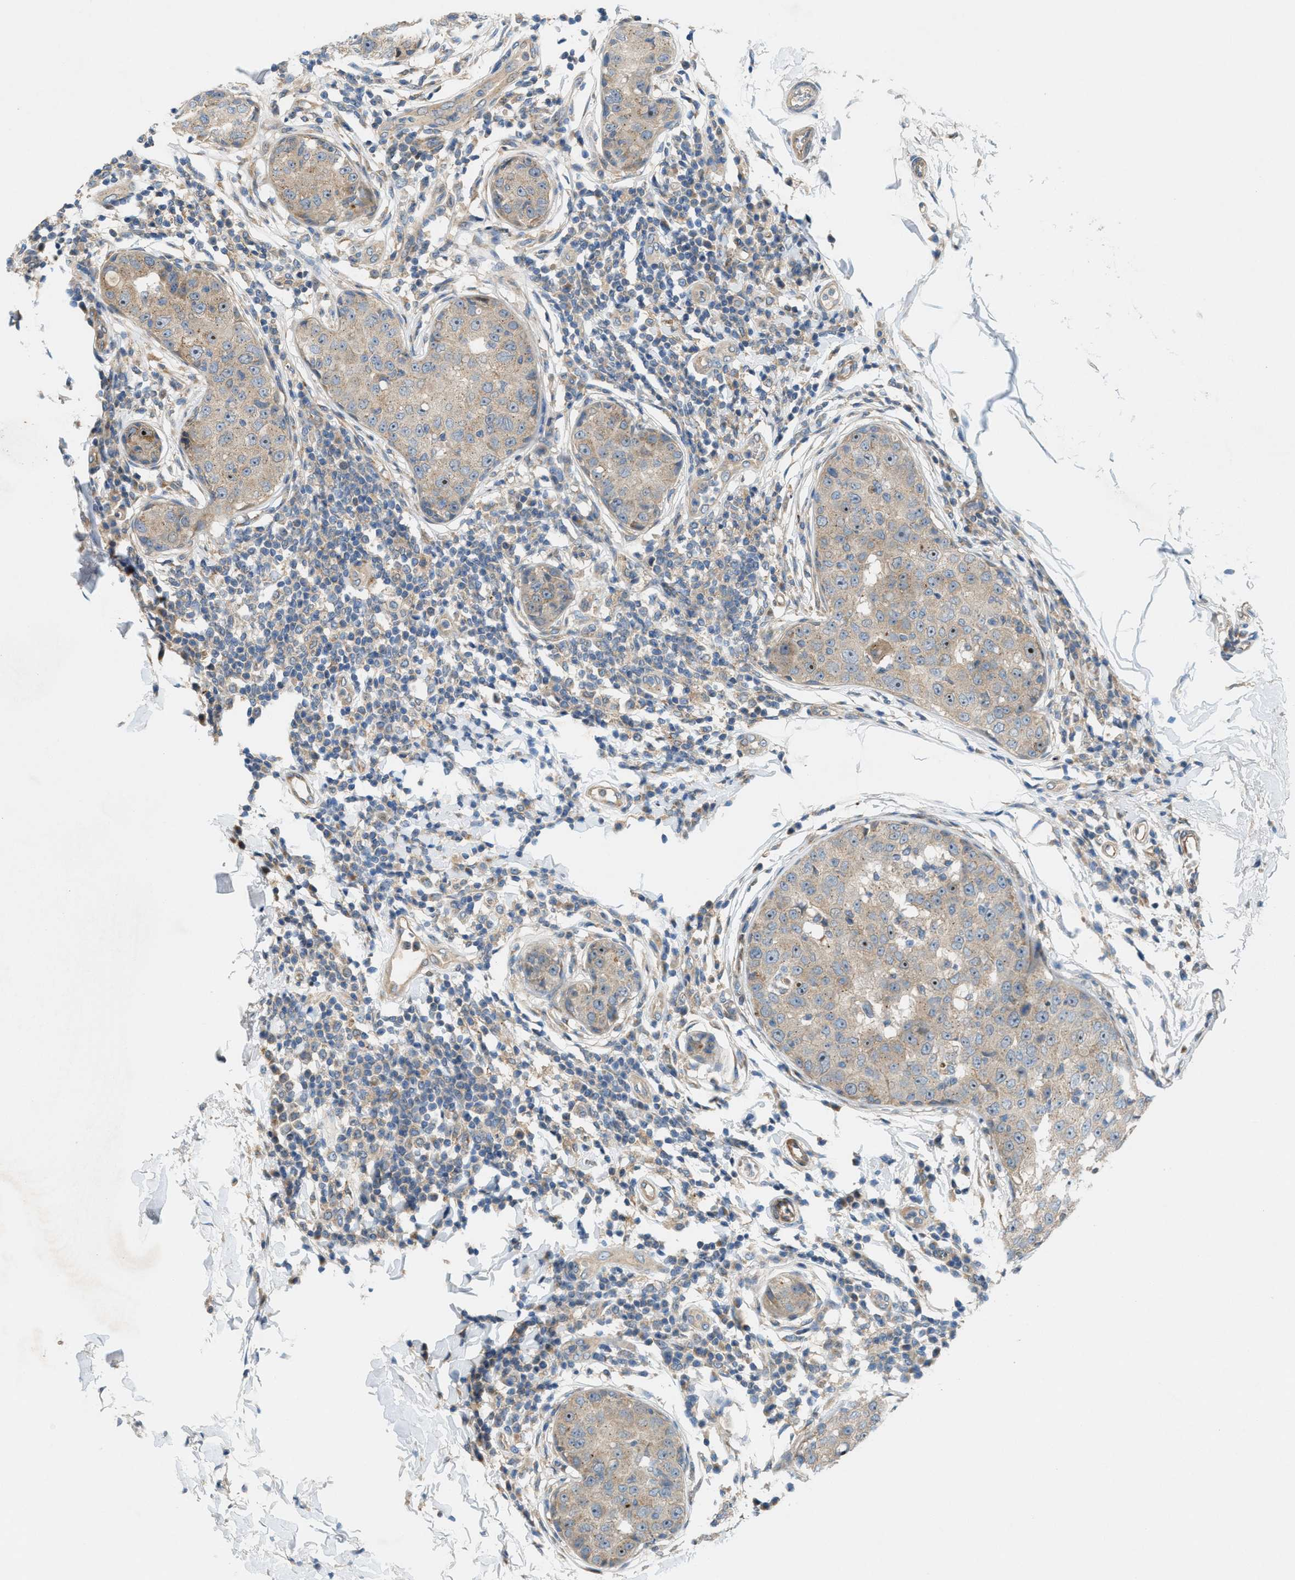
{"staining": {"intensity": "weak", "quantity": "<25%", "location": "cytoplasmic/membranous,nuclear"}, "tissue": "breast cancer", "cell_type": "Tumor cells", "image_type": "cancer", "snomed": [{"axis": "morphology", "description": "Duct carcinoma"}, {"axis": "topography", "description": "Breast"}], "caption": "IHC histopathology image of breast invasive ductal carcinoma stained for a protein (brown), which reveals no staining in tumor cells.", "gene": "CYB5D1", "patient": {"sex": "female", "age": 27}}